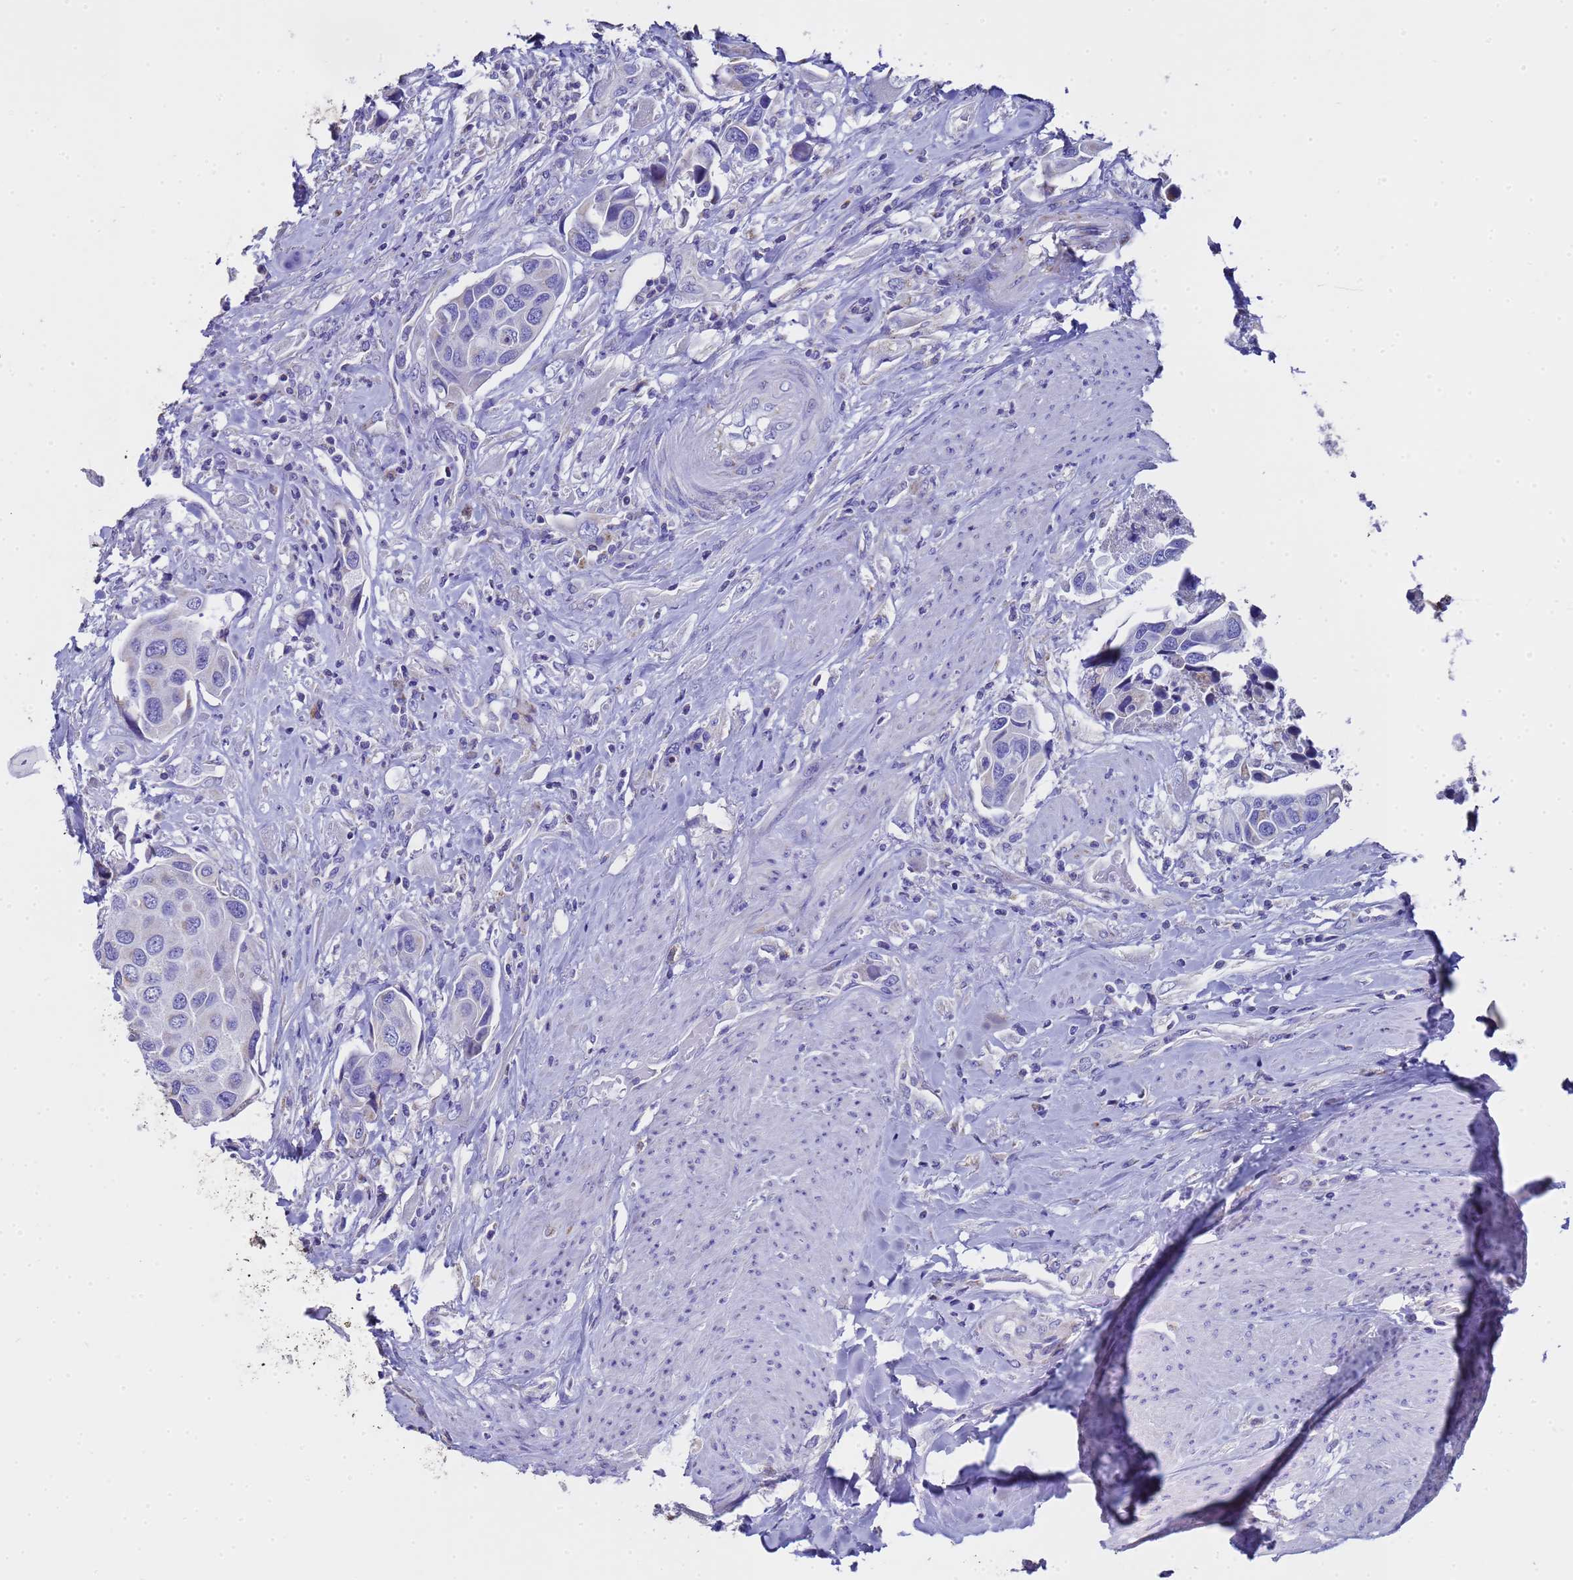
{"staining": {"intensity": "negative", "quantity": "none", "location": "none"}, "tissue": "urothelial cancer", "cell_type": "Tumor cells", "image_type": "cancer", "snomed": [{"axis": "morphology", "description": "Urothelial carcinoma, High grade"}, {"axis": "topography", "description": "Urinary bladder"}], "caption": "Immunohistochemistry micrograph of urothelial carcinoma (high-grade) stained for a protein (brown), which demonstrates no positivity in tumor cells. (DAB immunohistochemistry, high magnification).", "gene": "MRPS12", "patient": {"sex": "male", "age": 74}}